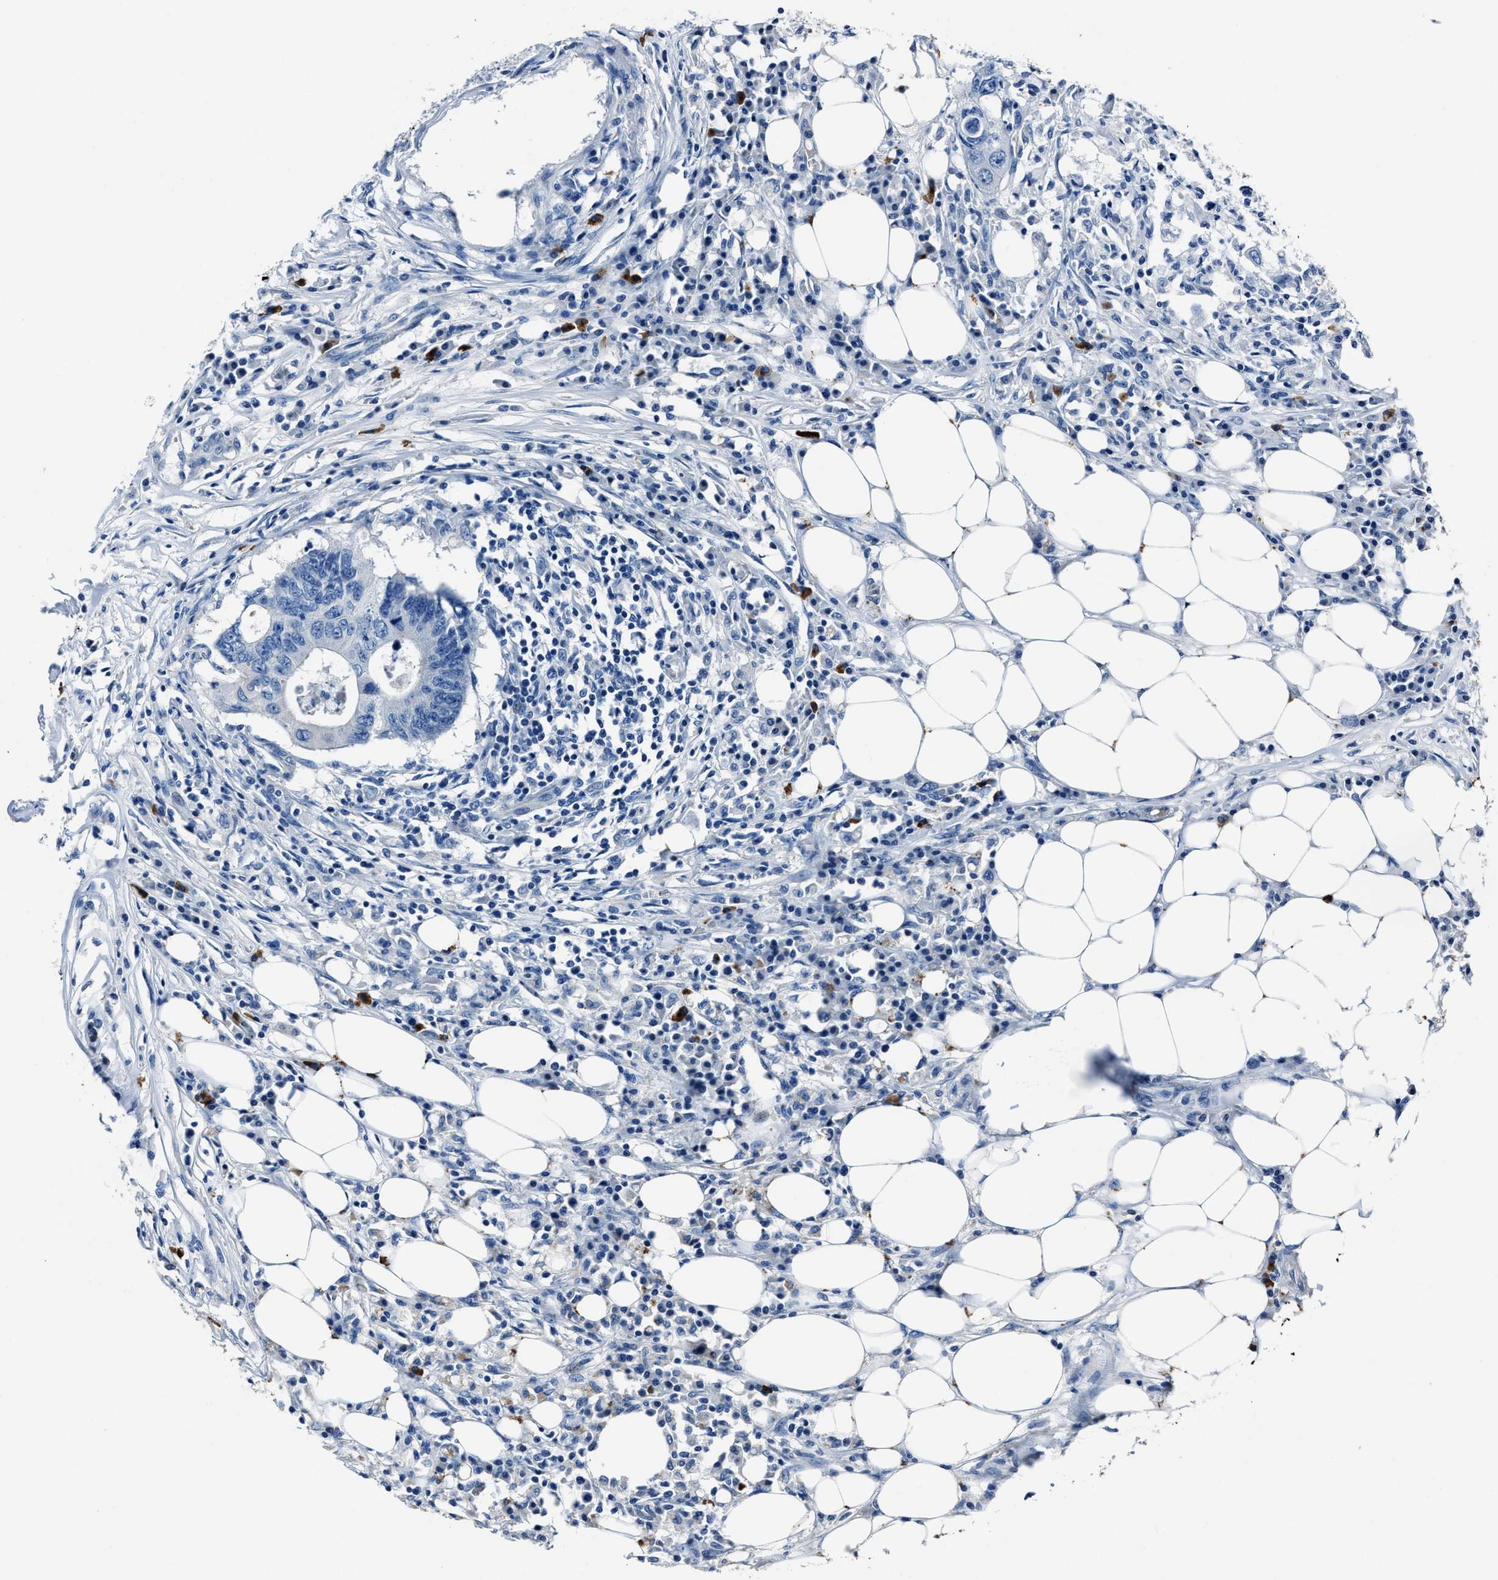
{"staining": {"intensity": "negative", "quantity": "none", "location": "none"}, "tissue": "colorectal cancer", "cell_type": "Tumor cells", "image_type": "cancer", "snomed": [{"axis": "morphology", "description": "Adenocarcinoma, NOS"}, {"axis": "topography", "description": "Colon"}], "caption": "Immunohistochemistry of human colorectal adenocarcinoma shows no expression in tumor cells.", "gene": "NACAD", "patient": {"sex": "male", "age": 71}}